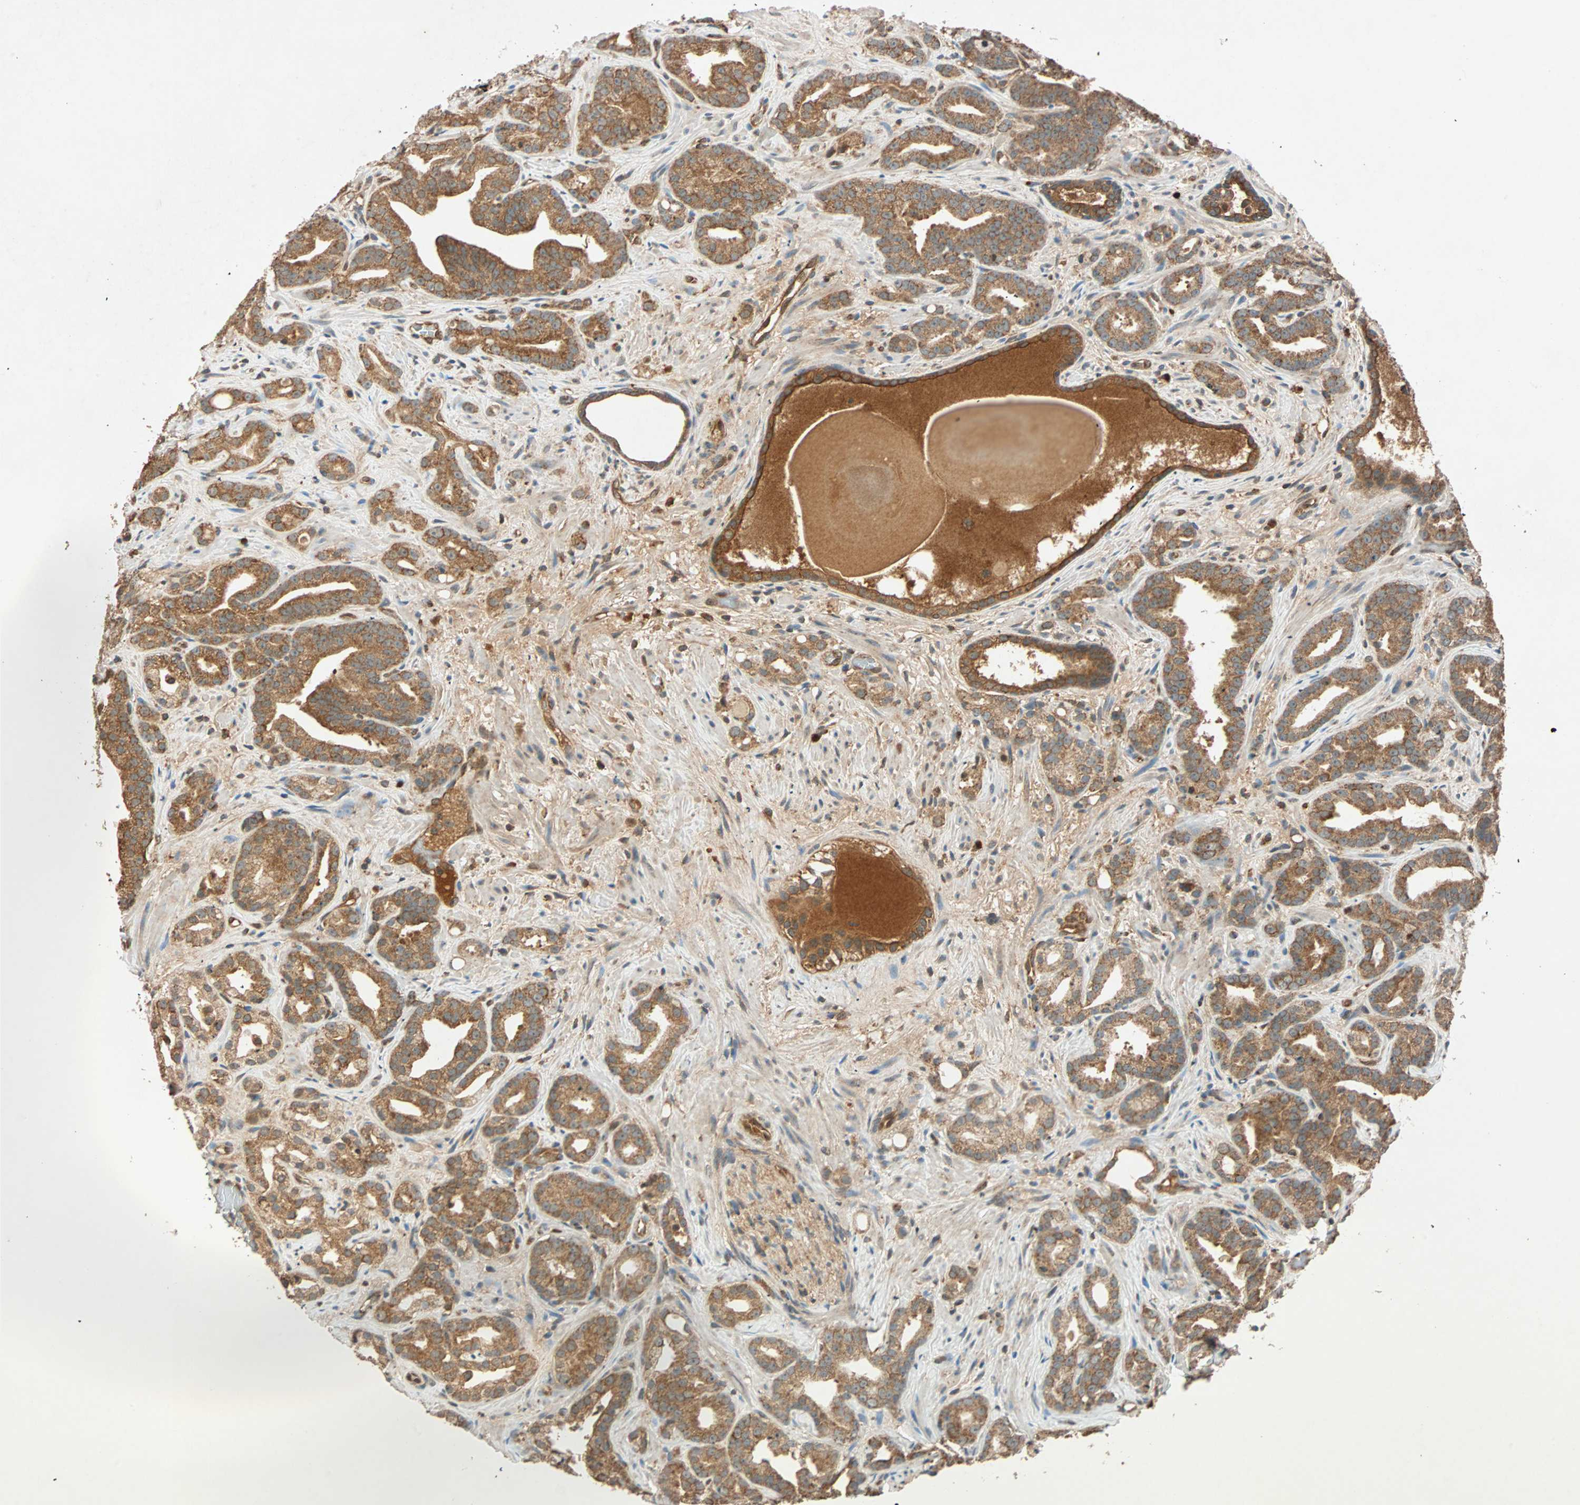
{"staining": {"intensity": "strong", "quantity": ">75%", "location": "cytoplasmic/membranous"}, "tissue": "prostate cancer", "cell_type": "Tumor cells", "image_type": "cancer", "snomed": [{"axis": "morphology", "description": "Adenocarcinoma, Low grade"}, {"axis": "topography", "description": "Prostate"}], "caption": "Low-grade adenocarcinoma (prostate) stained with a protein marker displays strong staining in tumor cells.", "gene": "MAPK1", "patient": {"sex": "male", "age": 63}}